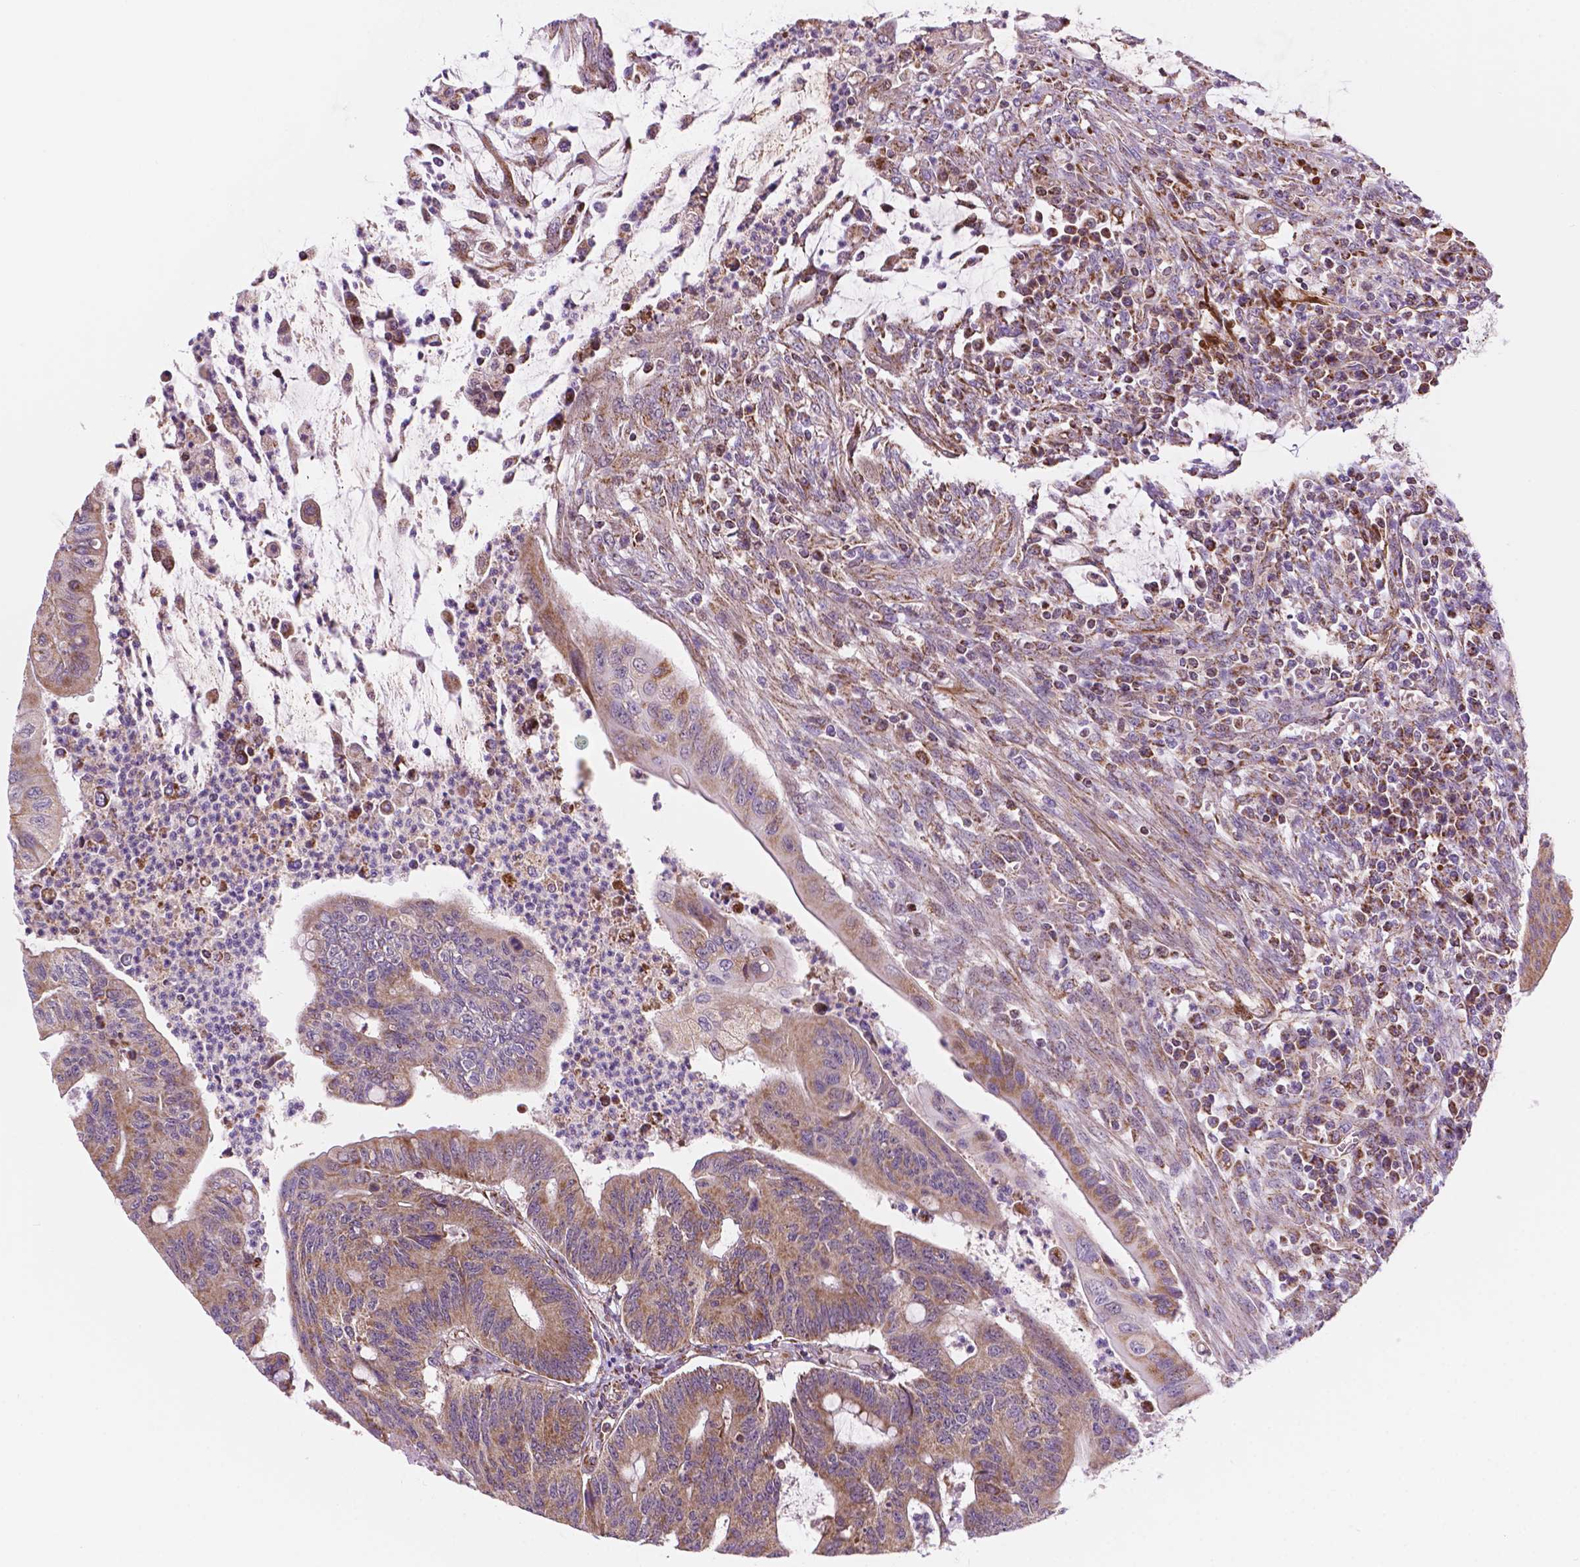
{"staining": {"intensity": "moderate", "quantity": ">75%", "location": "cytoplasmic/membranous"}, "tissue": "colorectal cancer", "cell_type": "Tumor cells", "image_type": "cancer", "snomed": [{"axis": "morphology", "description": "Adenocarcinoma, NOS"}, {"axis": "topography", "description": "Colon"}], "caption": "Adenocarcinoma (colorectal) tissue reveals moderate cytoplasmic/membranous staining in approximately >75% of tumor cells (Stains: DAB (3,3'-diaminobenzidine) in brown, nuclei in blue, Microscopy: brightfield microscopy at high magnification).", "gene": "GEMIN4", "patient": {"sex": "male", "age": 65}}